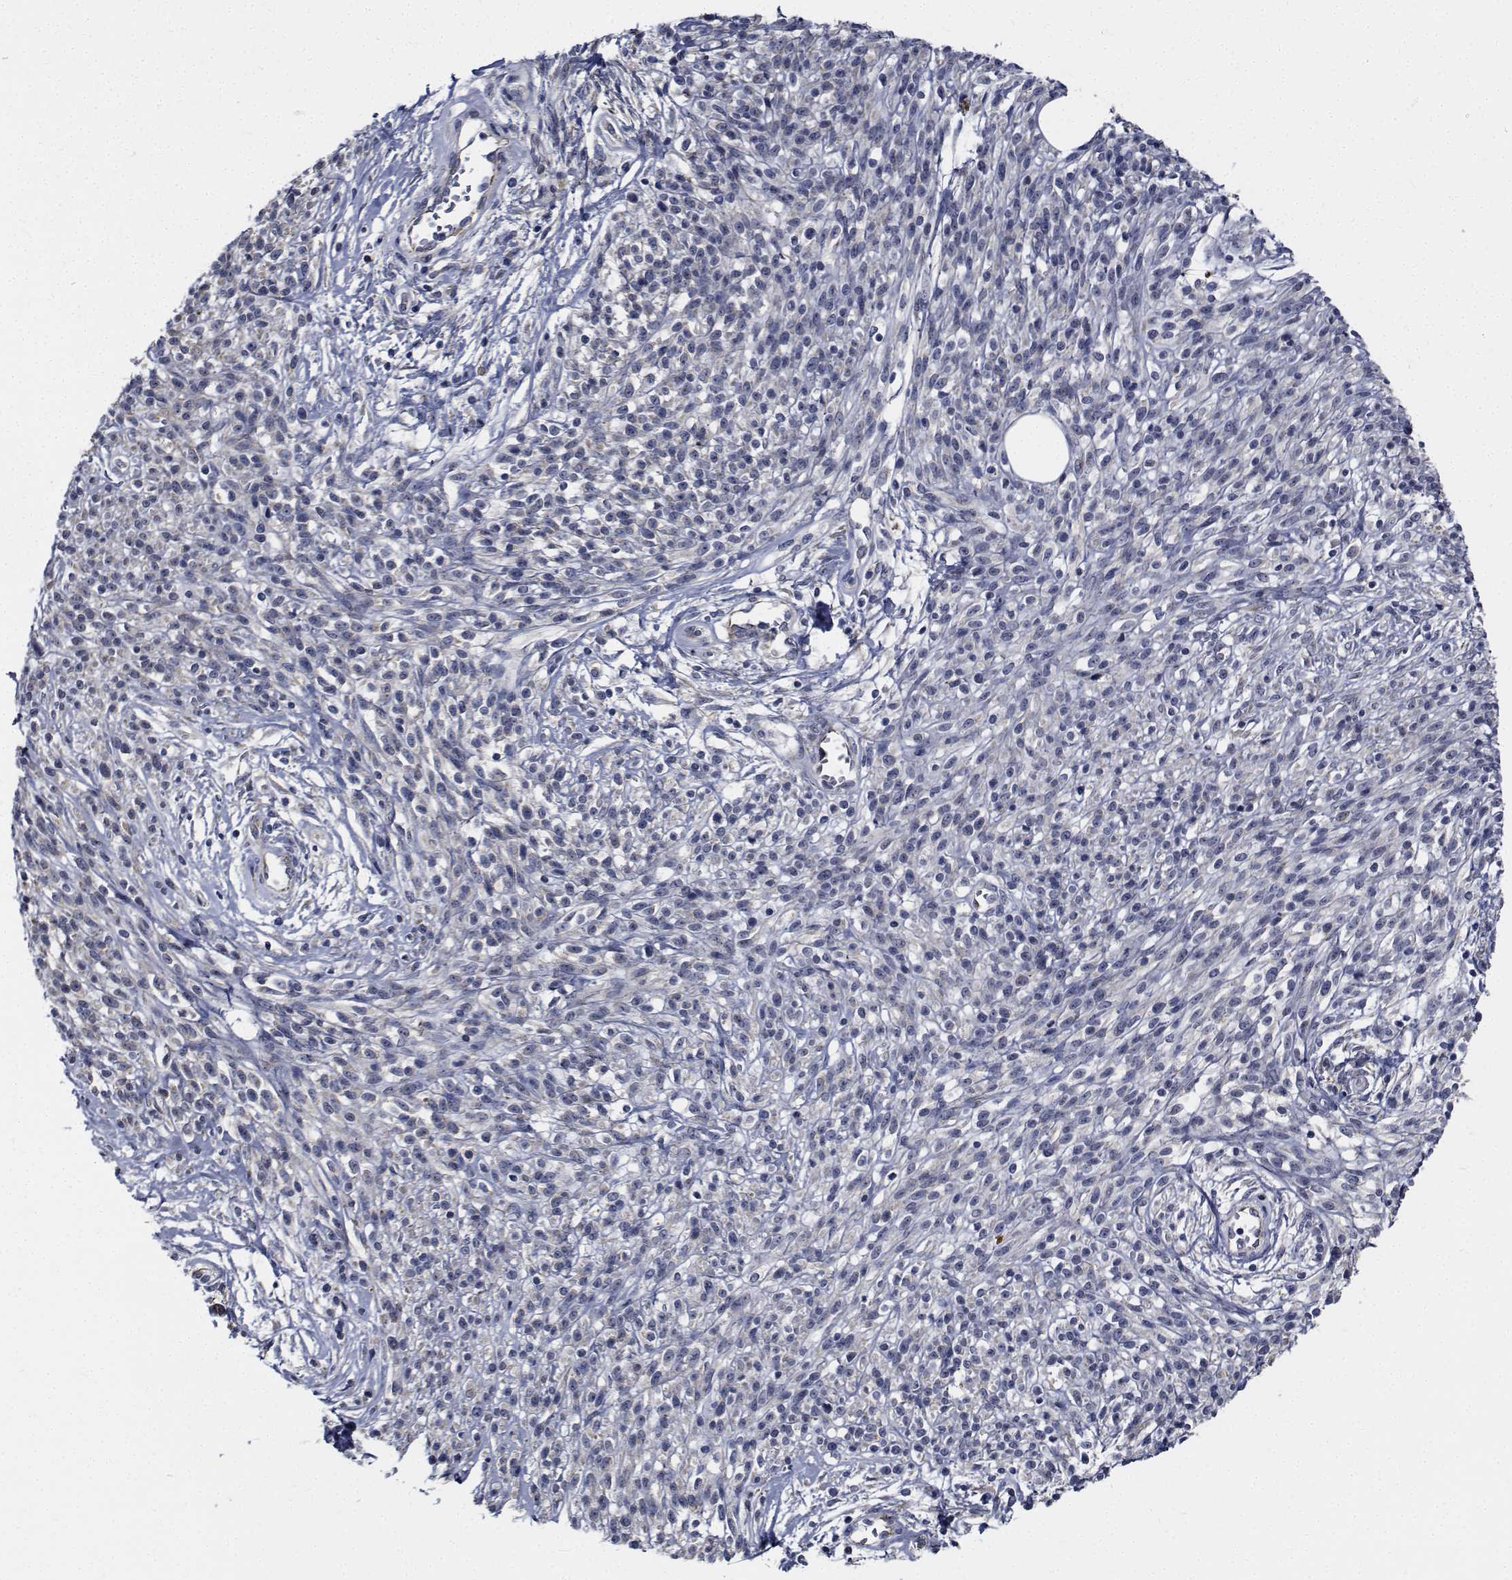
{"staining": {"intensity": "negative", "quantity": "none", "location": "none"}, "tissue": "melanoma", "cell_type": "Tumor cells", "image_type": "cancer", "snomed": [{"axis": "morphology", "description": "Malignant melanoma, NOS"}, {"axis": "topography", "description": "Skin"}, {"axis": "topography", "description": "Skin of trunk"}], "caption": "An IHC image of malignant melanoma is shown. There is no staining in tumor cells of malignant melanoma.", "gene": "TTBK1", "patient": {"sex": "male", "age": 74}}